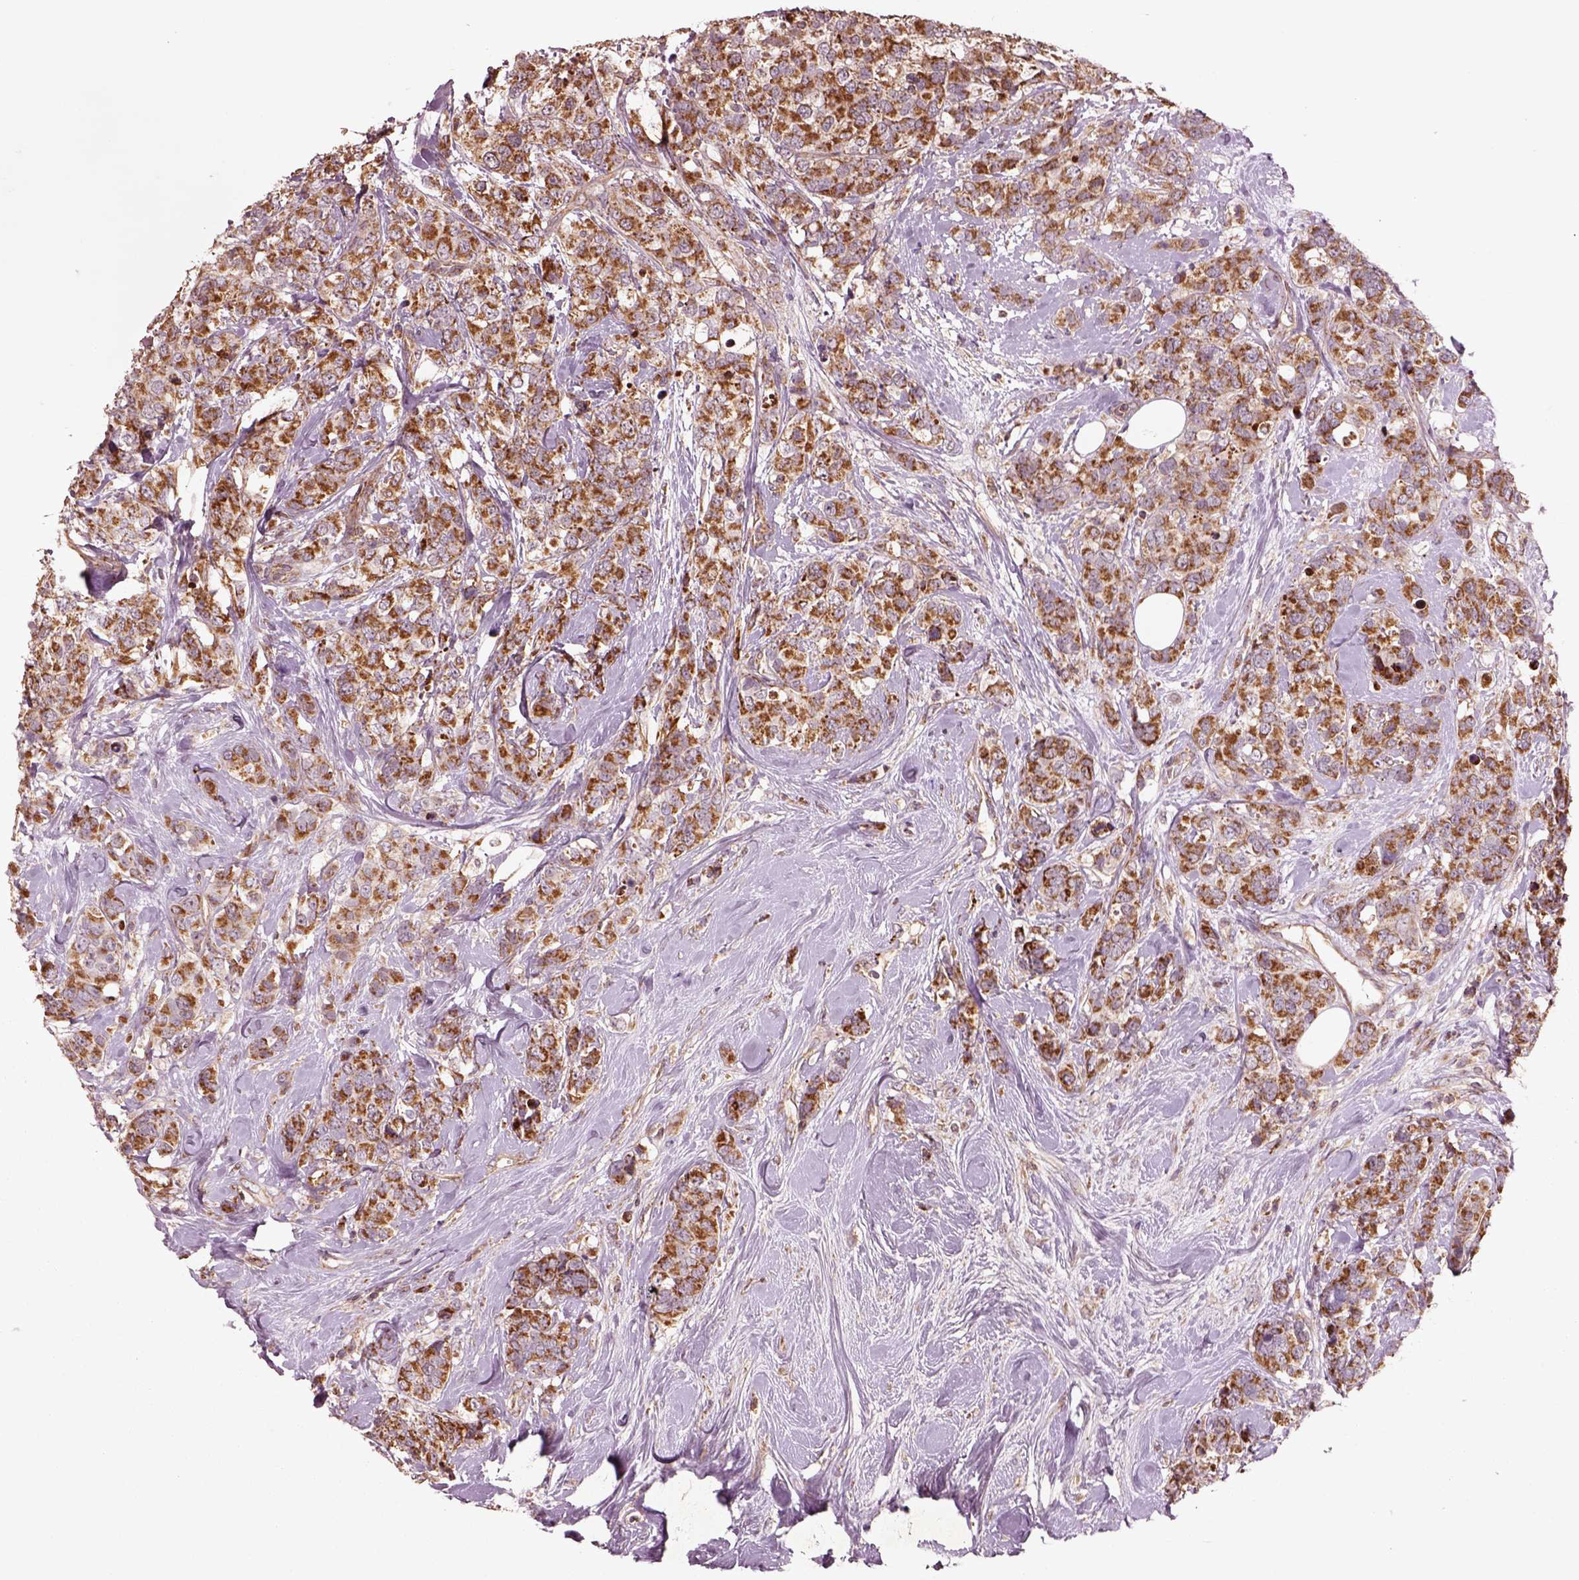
{"staining": {"intensity": "moderate", "quantity": ">75%", "location": "cytoplasmic/membranous"}, "tissue": "breast cancer", "cell_type": "Tumor cells", "image_type": "cancer", "snomed": [{"axis": "morphology", "description": "Lobular carcinoma"}, {"axis": "topography", "description": "Breast"}], "caption": "The image reveals a brown stain indicating the presence of a protein in the cytoplasmic/membranous of tumor cells in breast cancer. Nuclei are stained in blue.", "gene": "SLC25A5", "patient": {"sex": "female", "age": 59}}